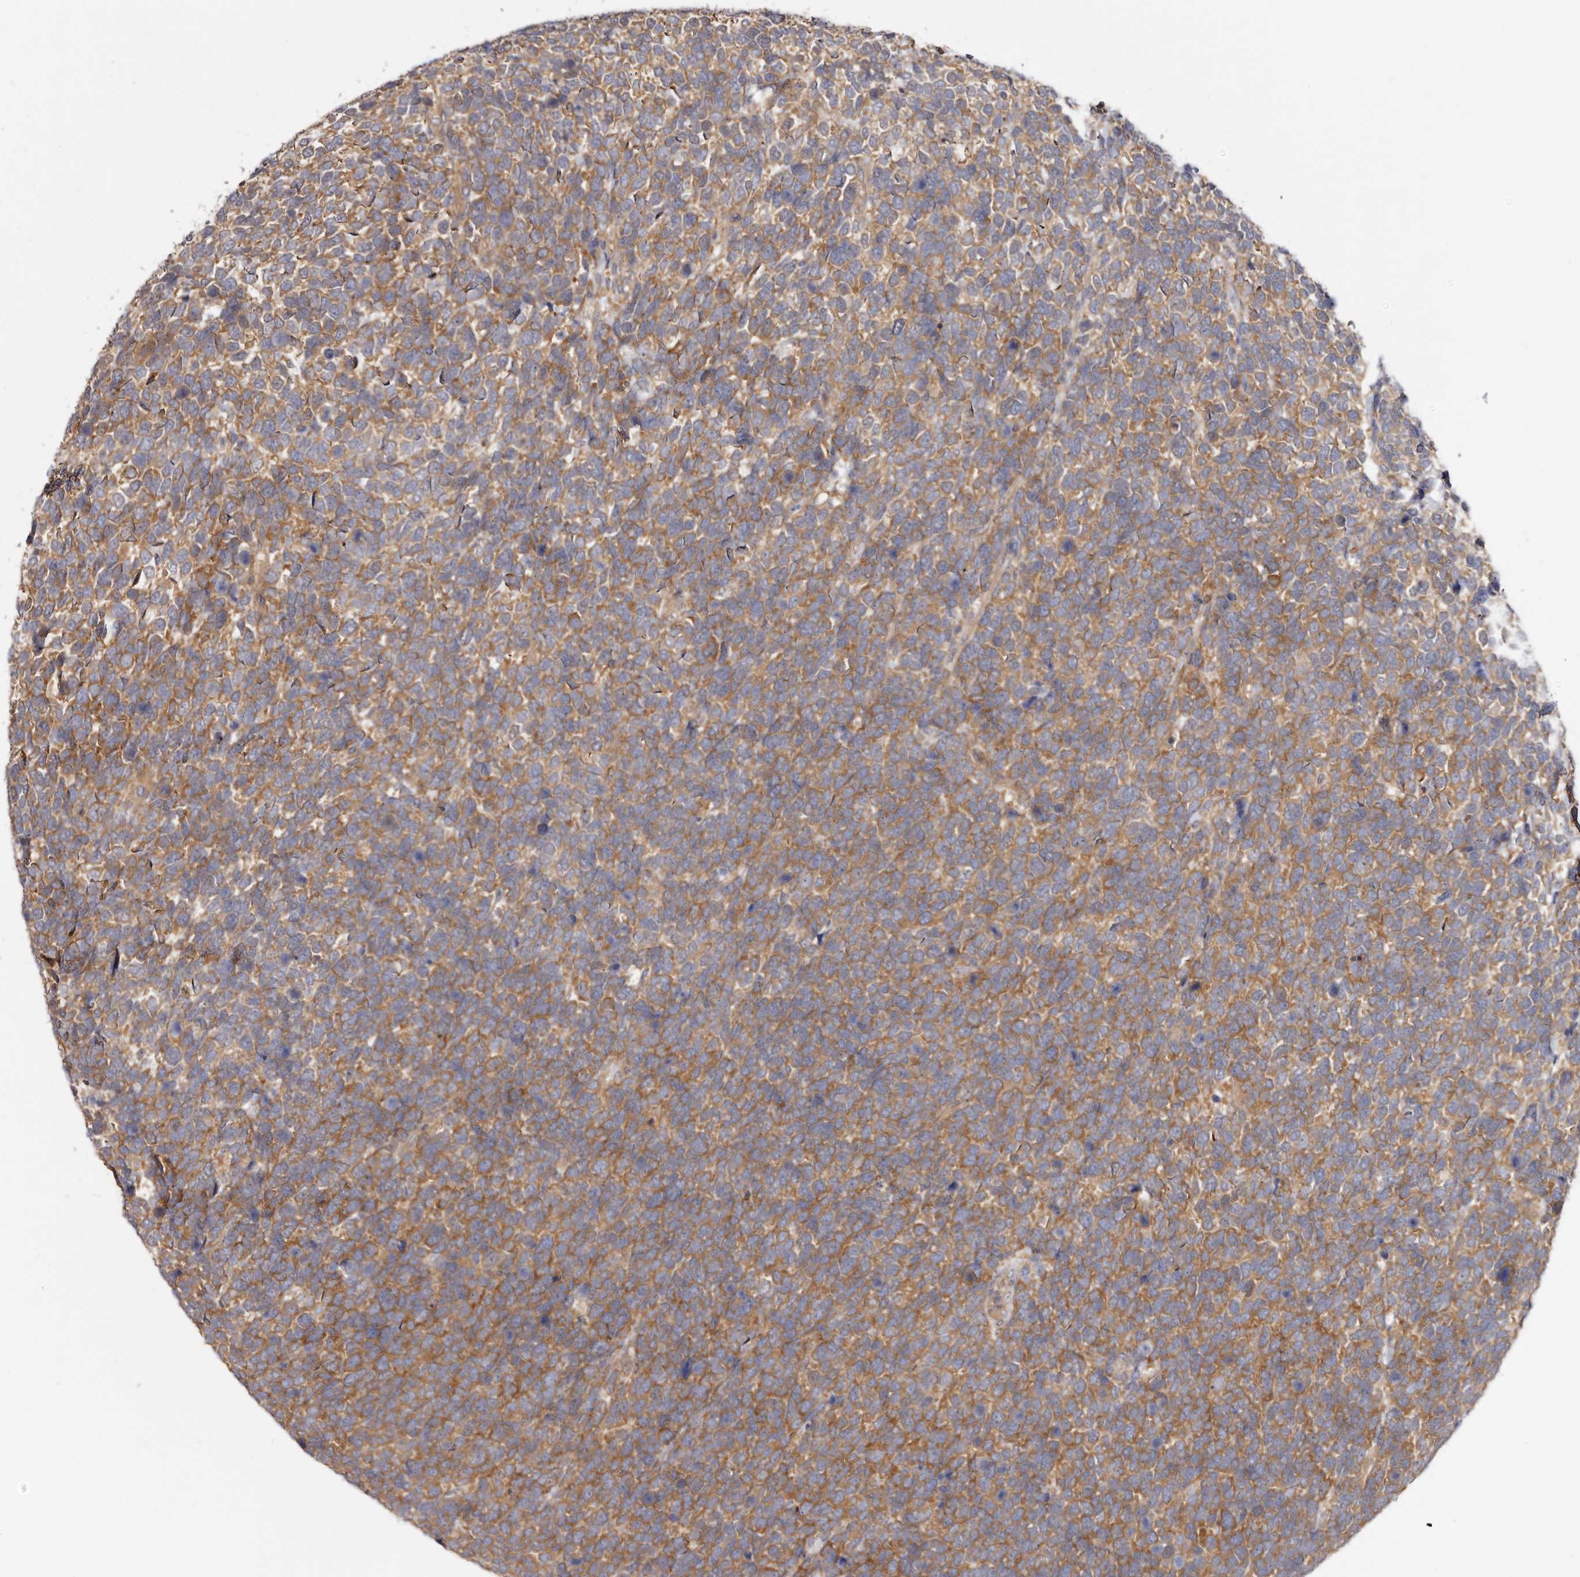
{"staining": {"intensity": "moderate", "quantity": ">75%", "location": "cytoplasmic/membranous"}, "tissue": "urothelial cancer", "cell_type": "Tumor cells", "image_type": "cancer", "snomed": [{"axis": "morphology", "description": "Urothelial carcinoma, High grade"}, {"axis": "topography", "description": "Urinary bladder"}], "caption": "There is medium levels of moderate cytoplasmic/membranous staining in tumor cells of urothelial cancer, as demonstrated by immunohistochemical staining (brown color).", "gene": "PANK4", "patient": {"sex": "female", "age": 82}}